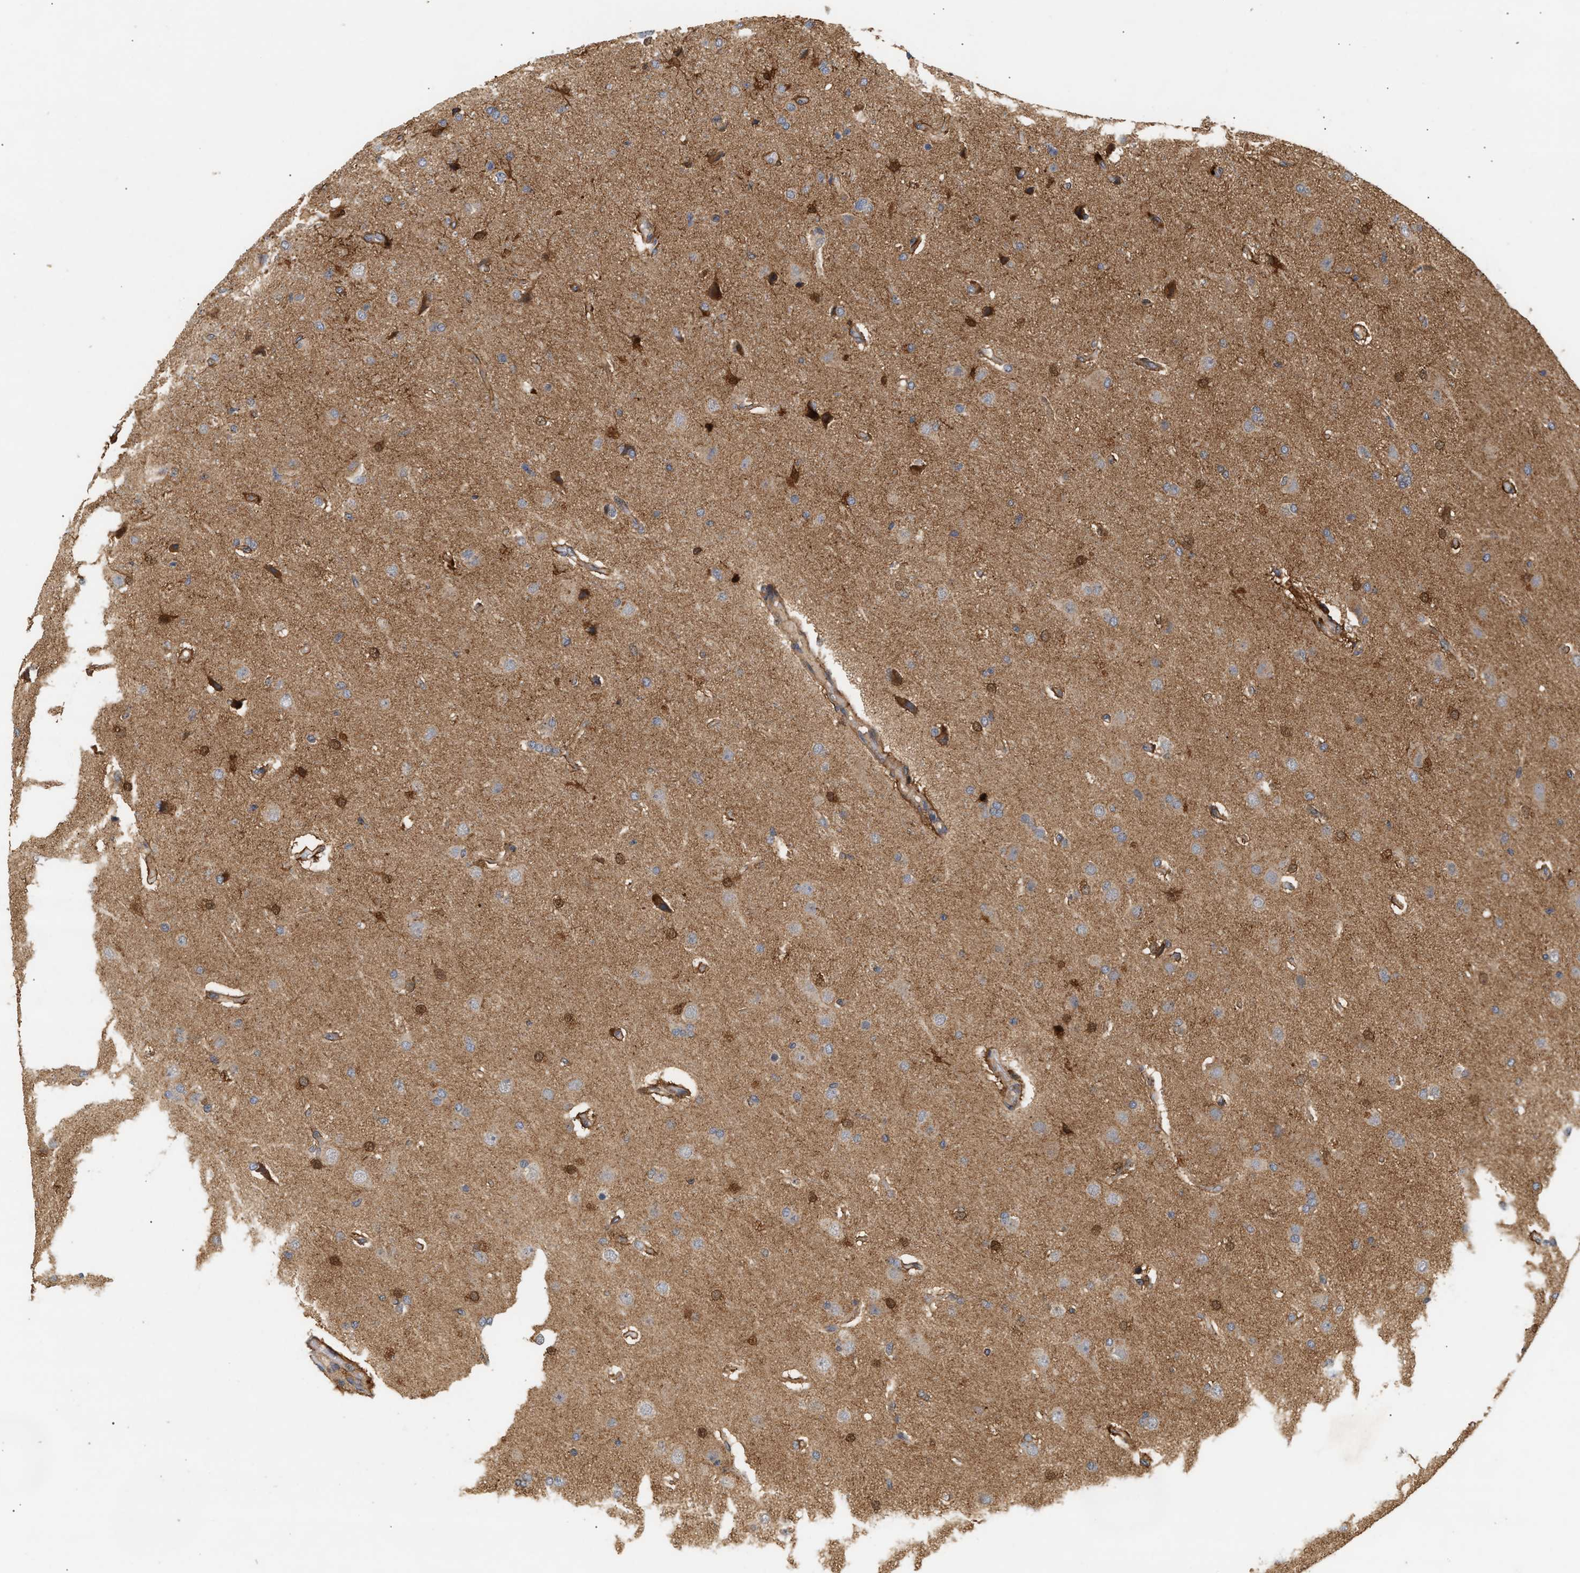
{"staining": {"intensity": "strong", "quantity": "25%-75%", "location": "cytoplasmic/membranous"}, "tissue": "glioma", "cell_type": "Tumor cells", "image_type": "cancer", "snomed": [{"axis": "morphology", "description": "Glioma, malignant, High grade"}, {"axis": "topography", "description": "Brain"}], "caption": "Human malignant high-grade glioma stained with a brown dye displays strong cytoplasmic/membranous positive expression in about 25%-75% of tumor cells.", "gene": "PLCD1", "patient": {"sex": "female", "age": 58}}